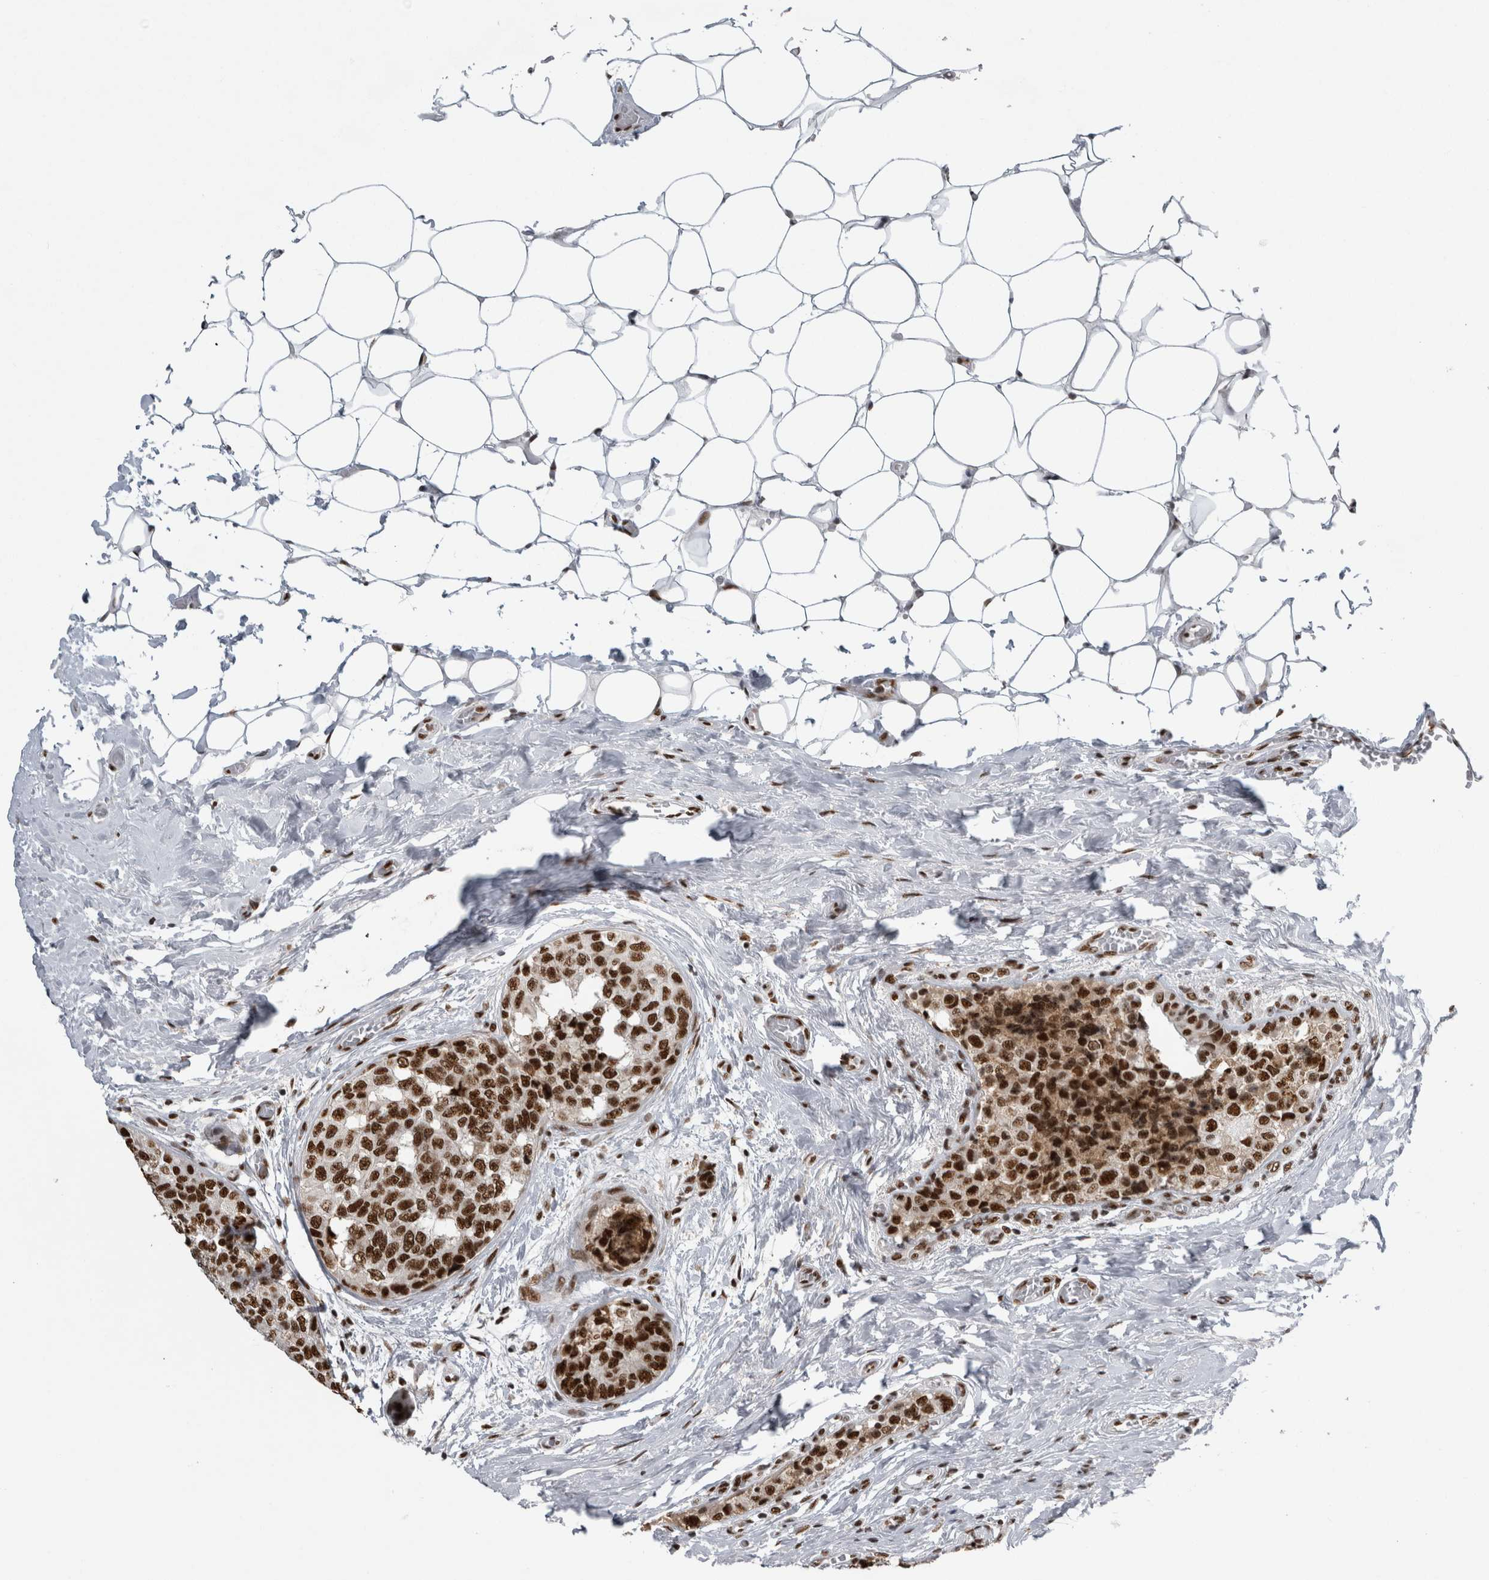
{"staining": {"intensity": "strong", "quantity": ">75%", "location": "nuclear"}, "tissue": "breast cancer", "cell_type": "Tumor cells", "image_type": "cancer", "snomed": [{"axis": "morphology", "description": "Normal tissue, NOS"}, {"axis": "morphology", "description": "Duct carcinoma"}, {"axis": "topography", "description": "Breast"}], "caption": "About >75% of tumor cells in breast cancer demonstrate strong nuclear protein expression as visualized by brown immunohistochemical staining.", "gene": "ZSCAN2", "patient": {"sex": "female", "age": 43}}